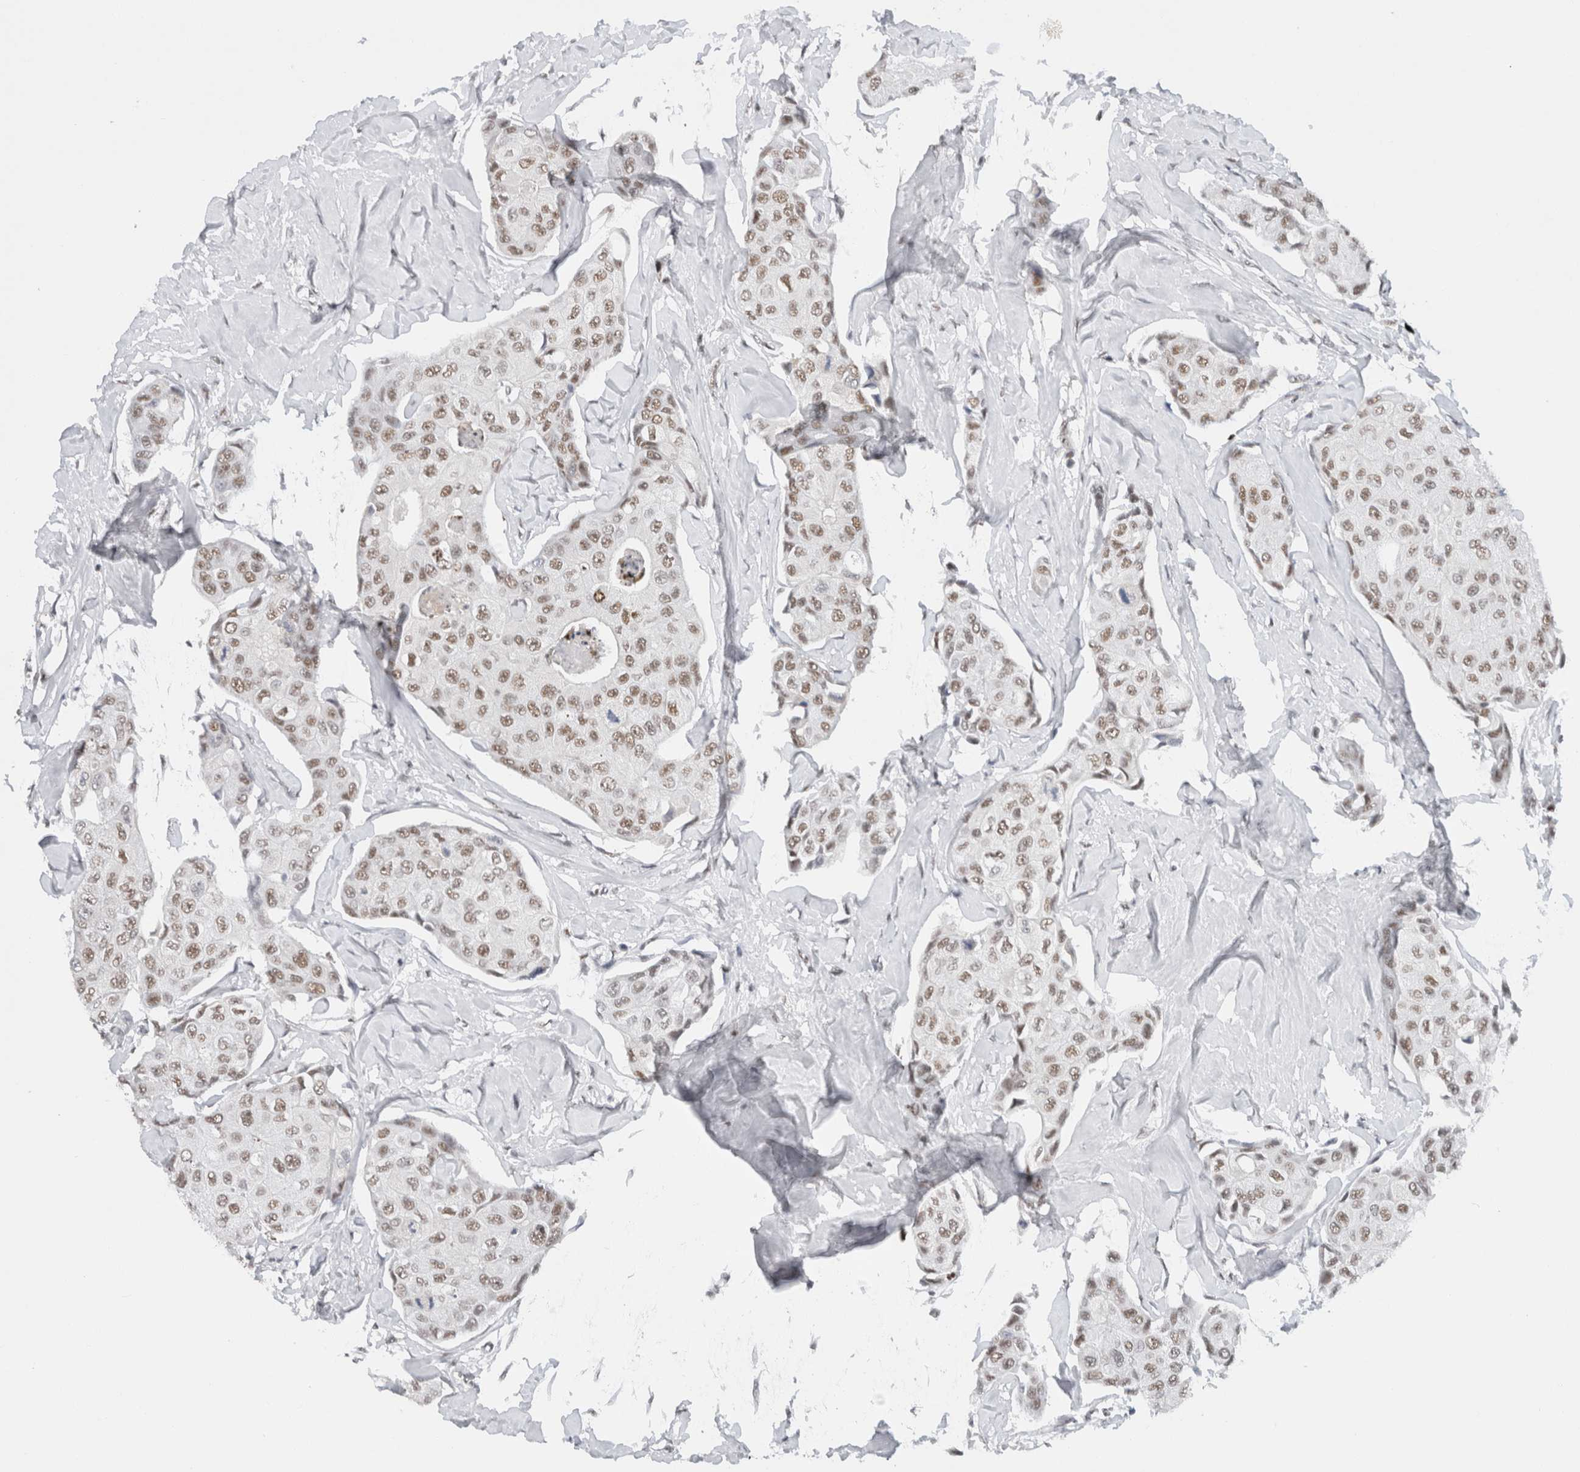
{"staining": {"intensity": "weak", "quantity": ">75%", "location": "nuclear"}, "tissue": "breast cancer", "cell_type": "Tumor cells", "image_type": "cancer", "snomed": [{"axis": "morphology", "description": "Duct carcinoma"}, {"axis": "topography", "description": "Breast"}], "caption": "A photomicrograph of breast cancer stained for a protein reveals weak nuclear brown staining in tumor cells.", "gene": "COPS7A", "patient": {"sex": "female", "age": 80}}